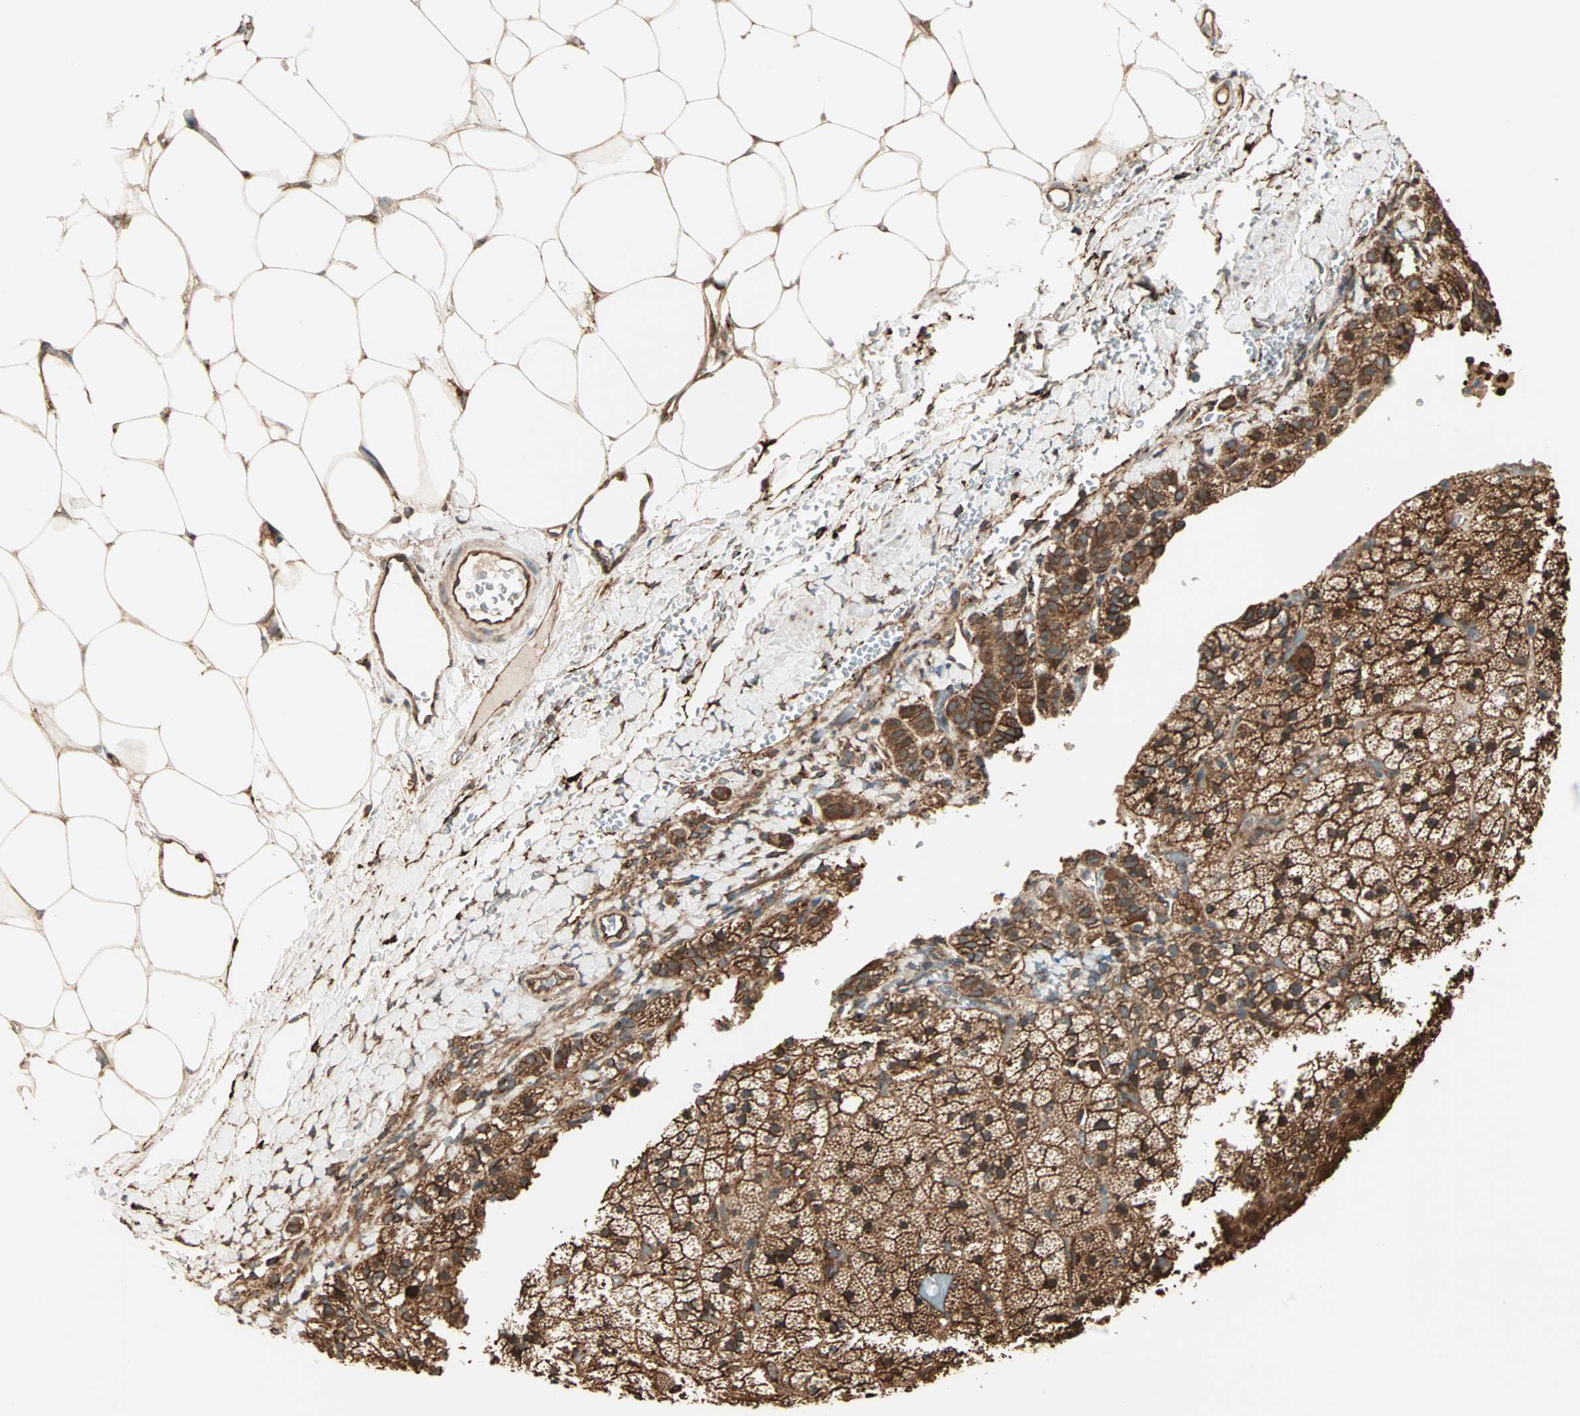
{"staining": {"intensity": "strong", "quantity": ">75%", "location": "cytoplasmic/membranous"}, "tissue": "adrenal gland", "cell_type": "Glandular cells", "image_type": "normal", "snomed": [{"axis": "morphology", "description": "Normal tissue, NOS"}, {"axis": "topography", "description": "Adrenal gland"}], "caption": "High-power microscopy captured an IHC image of normal adrenal gland, revealing strong cytoplasmic/membranous positivity in about >75% of glandular cells. The protein of interest is stained brown, and the nuclei are stained in blue (DAB (3,3'-diaminobenzidine) IHC with brightfield microscopy, high magnification).", "gene": "P4HA1", "patient": {"sex": "male", "age": 35}}